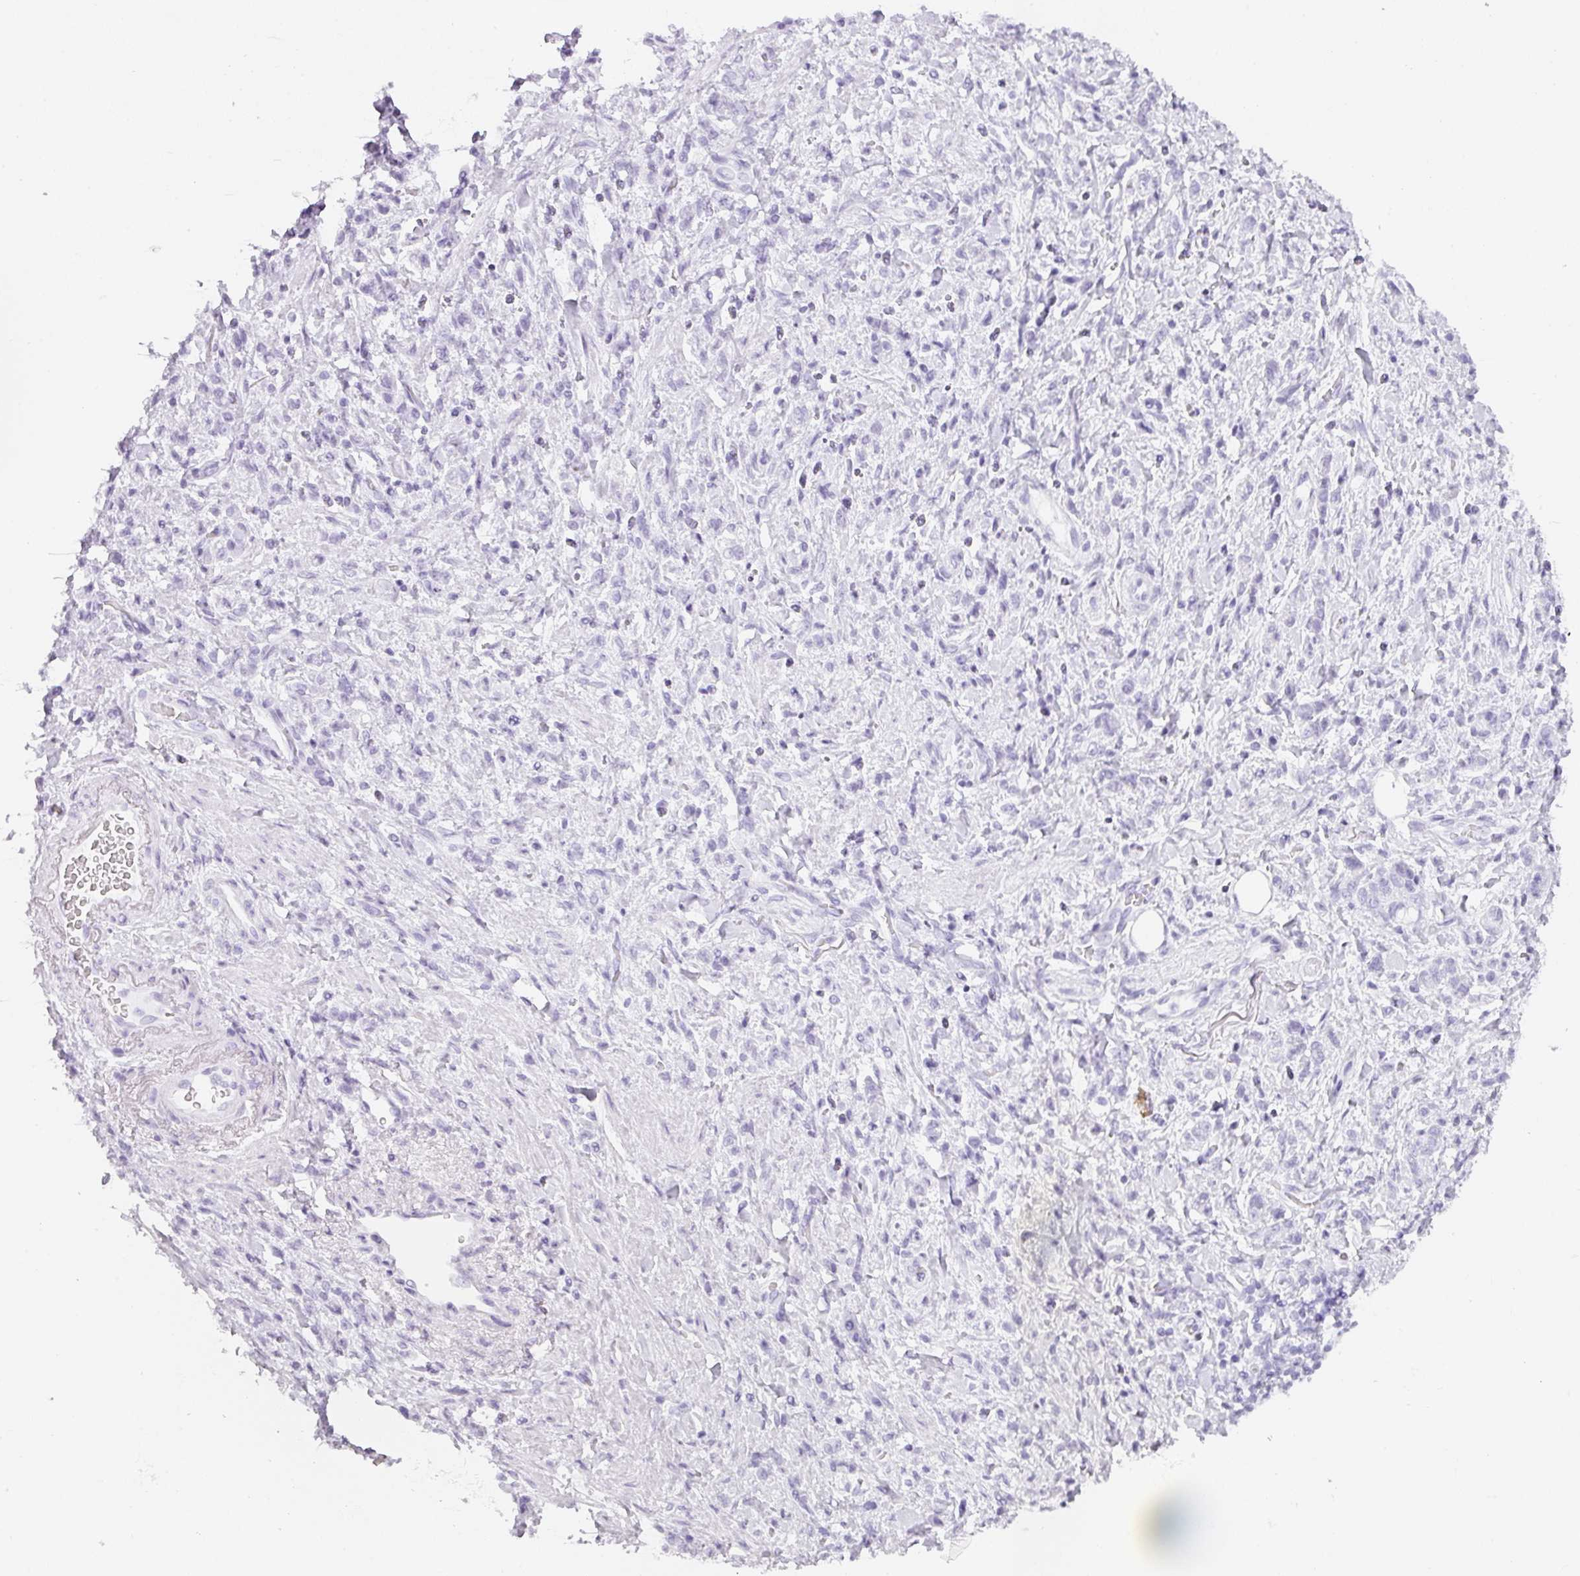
{"staining": {"intensity": "negative", "quantity": "none", "location": "none"}, "tissue": "stomach cancer", "cell_type": "Tumor cells", "image_type": "cancer", "snomed": [{"axis": "morphology", "description": "Adenocarcinoma, NOS"}, {"axis": "topography", "description": "Stomach"}], "caption": "Immunohistochemical staining of human adenocarcinoma (stomach) demonstrates no significant staining in tumor cells.", "gene": "TMEM42", "patient": {"sex": "male", "age": 77}}